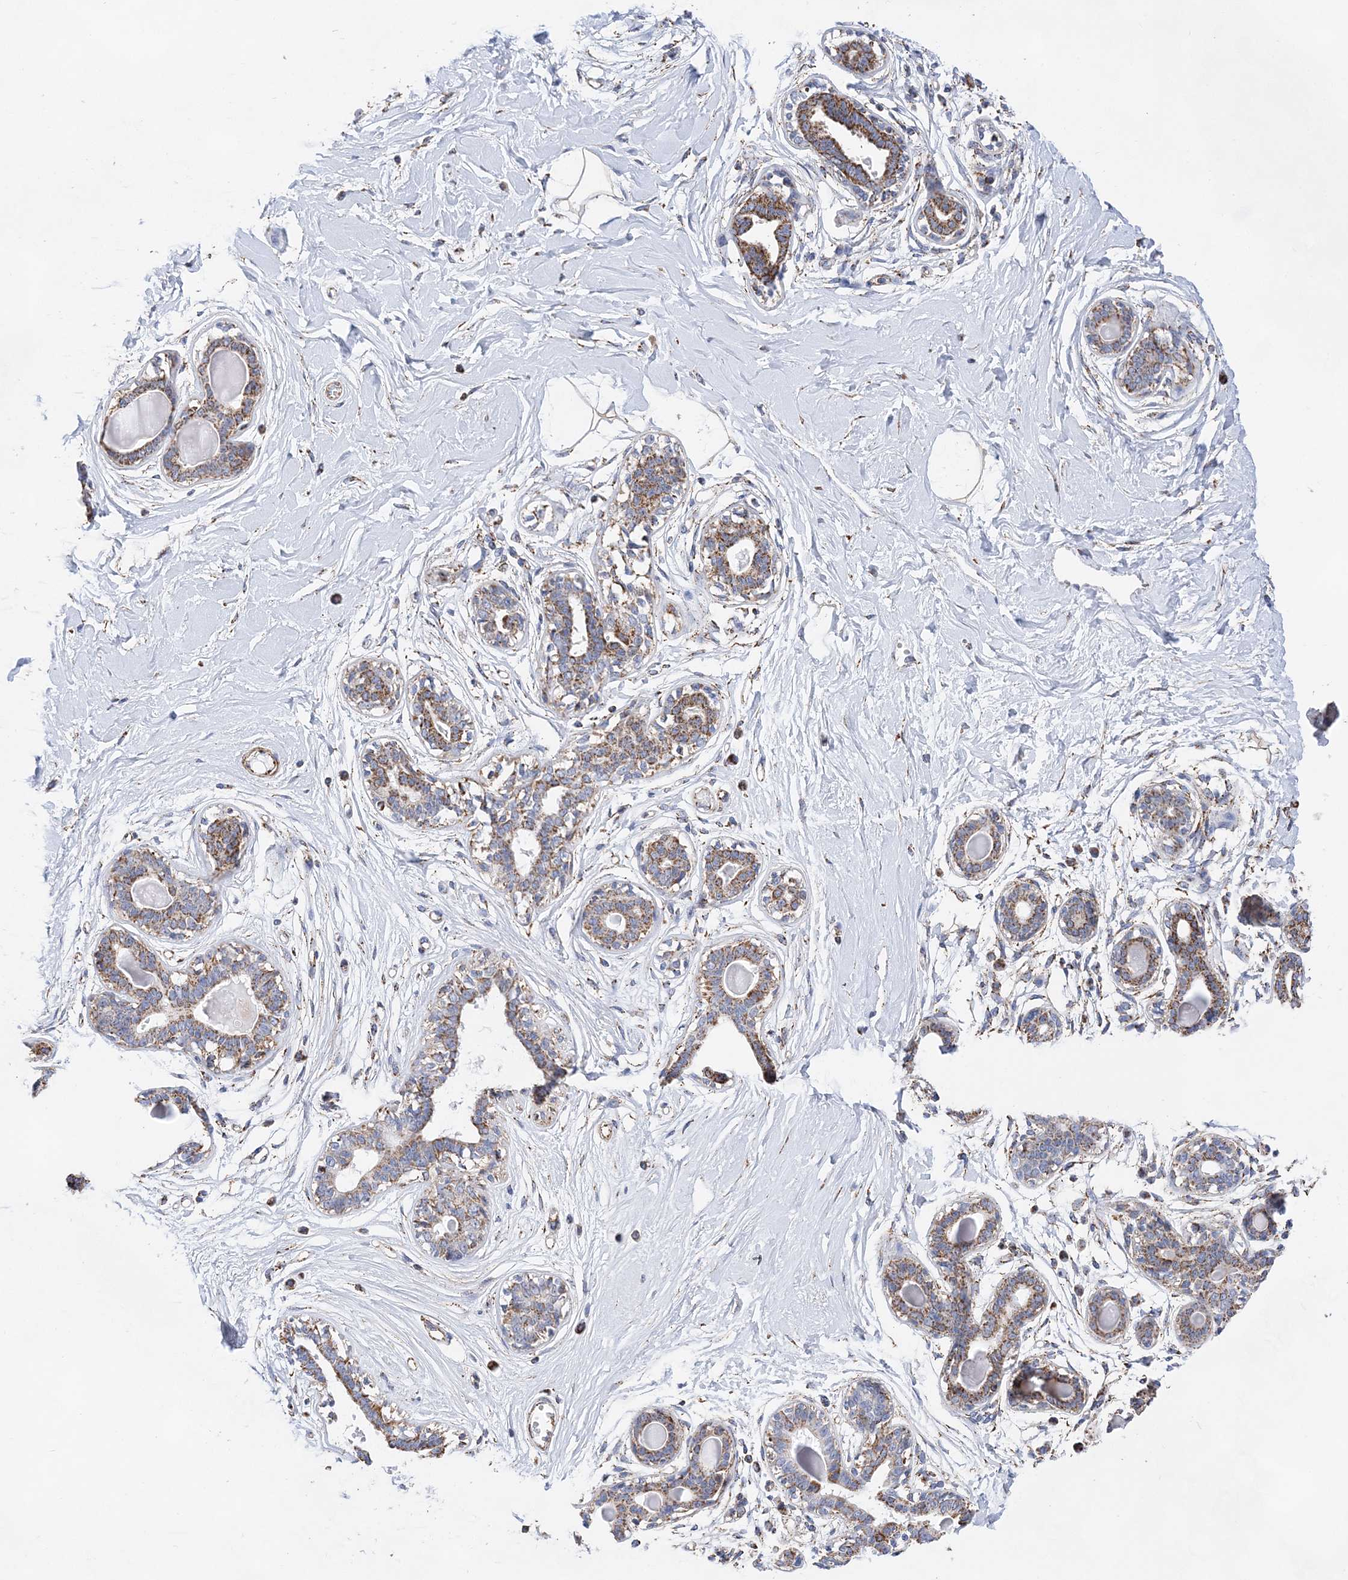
{"staining": {"intensity": "weak", "quantity": ">75%", "location": "cytoplasmic/membranous"}, "tissue": "breast", "cell_type": "Adipocytes", "image_type": "normal", "snomed": [{"axis": "morphology", "description": "Normal tissue, NOS"}, {"axis": "topography", "description": "Breast"}], "caption": "The histopathology image displays a brown stain indicating the presence of a protein in the cytoplasmic/membranous of adipocytes in breast.", "gene": "ACOT9", "patient": {"sex": "female", "age": 45}}